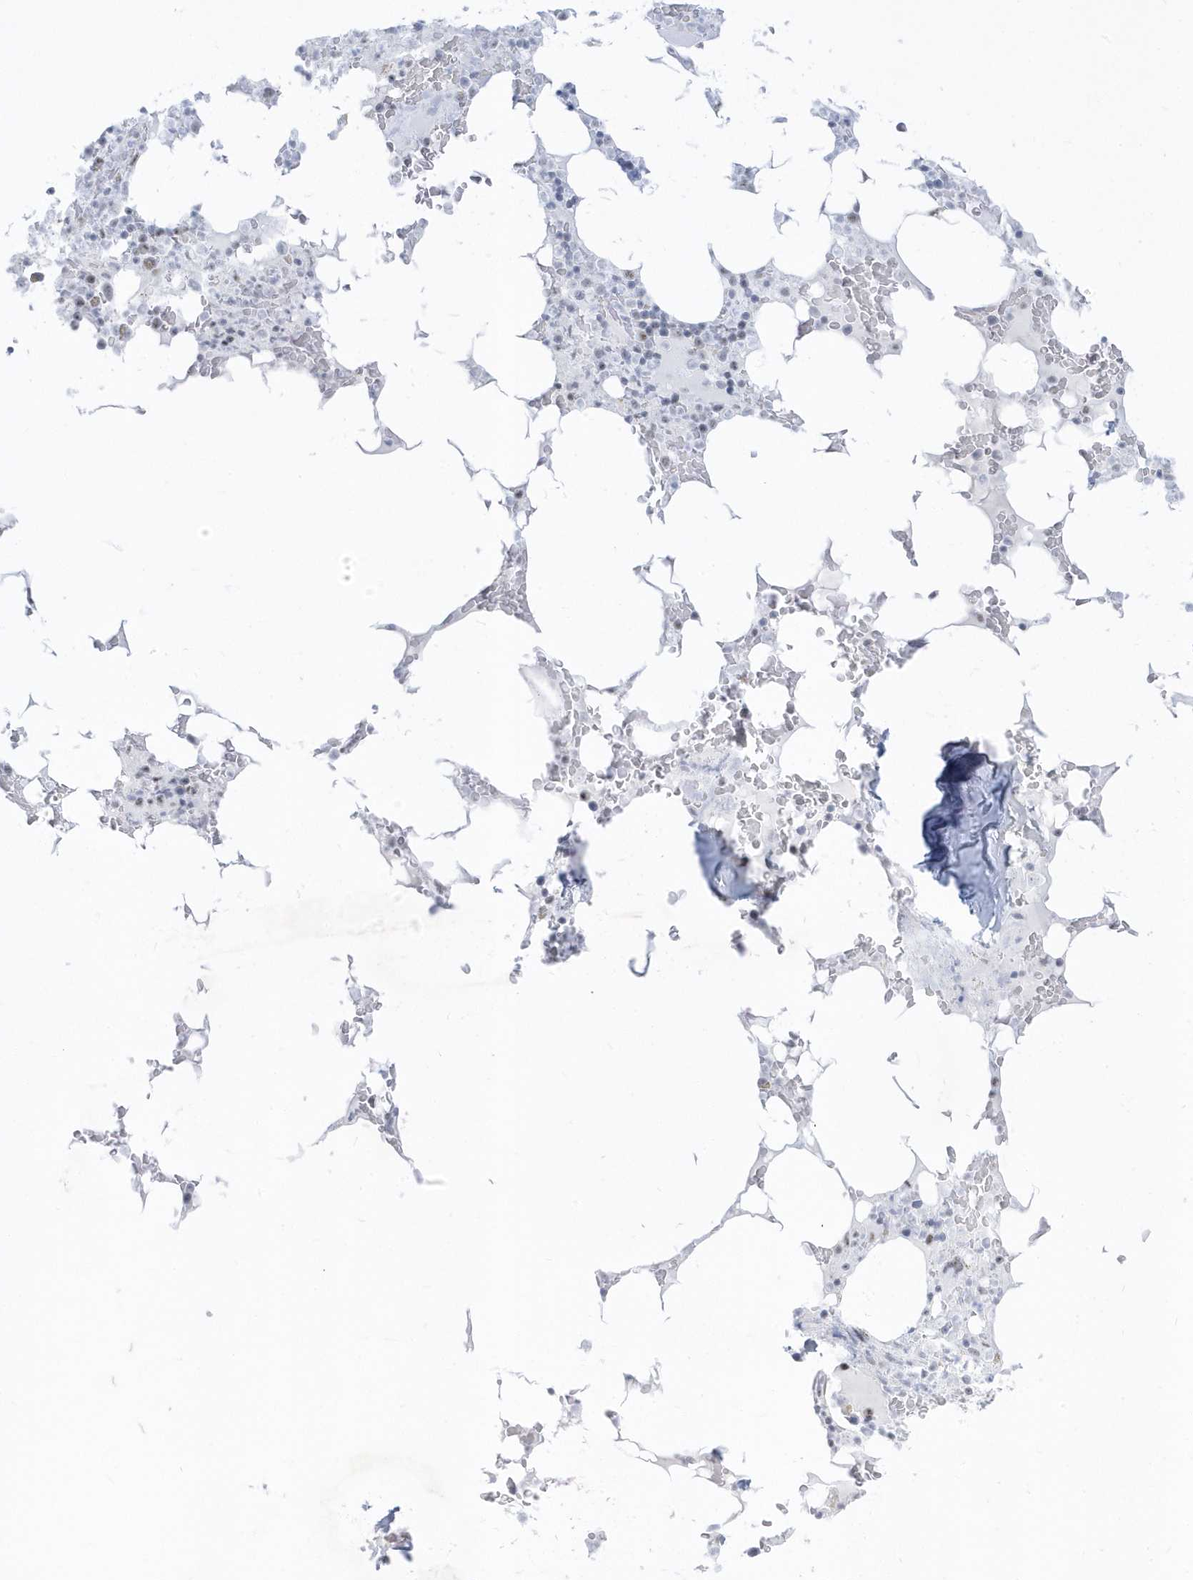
{"staining": {"intensity": "moderate", "quantity": "<25%", "location": "nuclear"}, "tissue": "bone marrow", "cell_type": "Hematopoietic cells", "image_type": "normal", "snomed": [{"axis": "morphology", "description": "Normal tissue, NOS"}, {"axis": "topography", "description": "Bone marrow"}], "caption": "Protein staining of benign bone marrow displays moderate nuclear staining in approximately <25% of hematopoietic cells.", "gene": "PLEKHN1", "patient": {"sex": "male", "age": 58}}